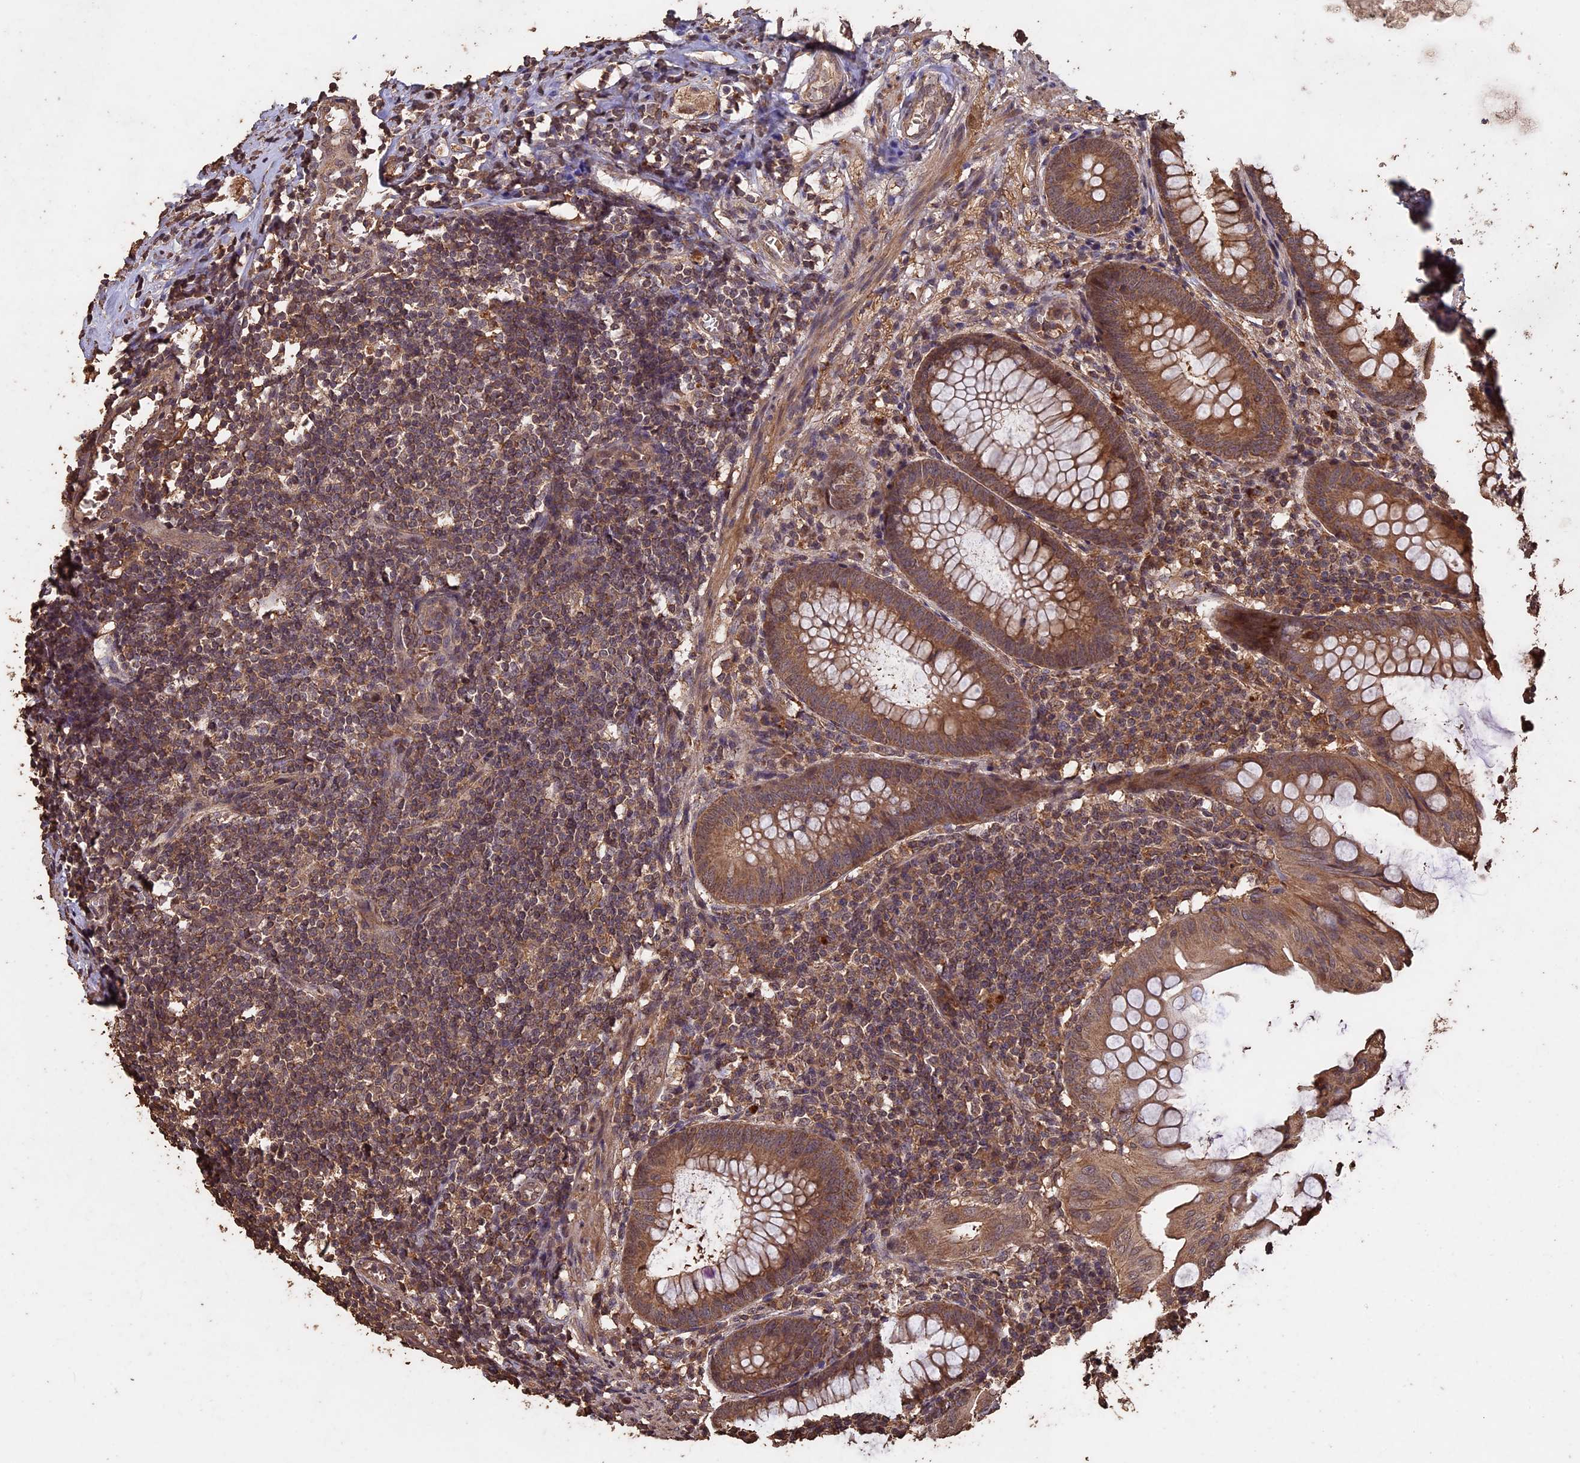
{"staining": {"intensity": "moderate", "quantity": ">75%", "location": "cytoplasmic/membranous"}, "tissue": "appendix", "cell_type": "Glandular cells", "image_type": "normal", "snomed": [{"axis": "morphology", "description": "Normal tissue, NOS"}, {"axis": "topography", "description": "Appendix"}], "caption": "Benign appendix exhibits moderate cytoplasmic/membranous positivity in about >75% of glandular cells, visualized by immunohistochemistry. The staining was performed using DAB (3,3'-diaminobenzidine), with brown indicating positive protein expression. Nuclei are stained blue with hematoxylin.", "gene": "HUNK", "patient": {"sex": "female", "age": 51}}